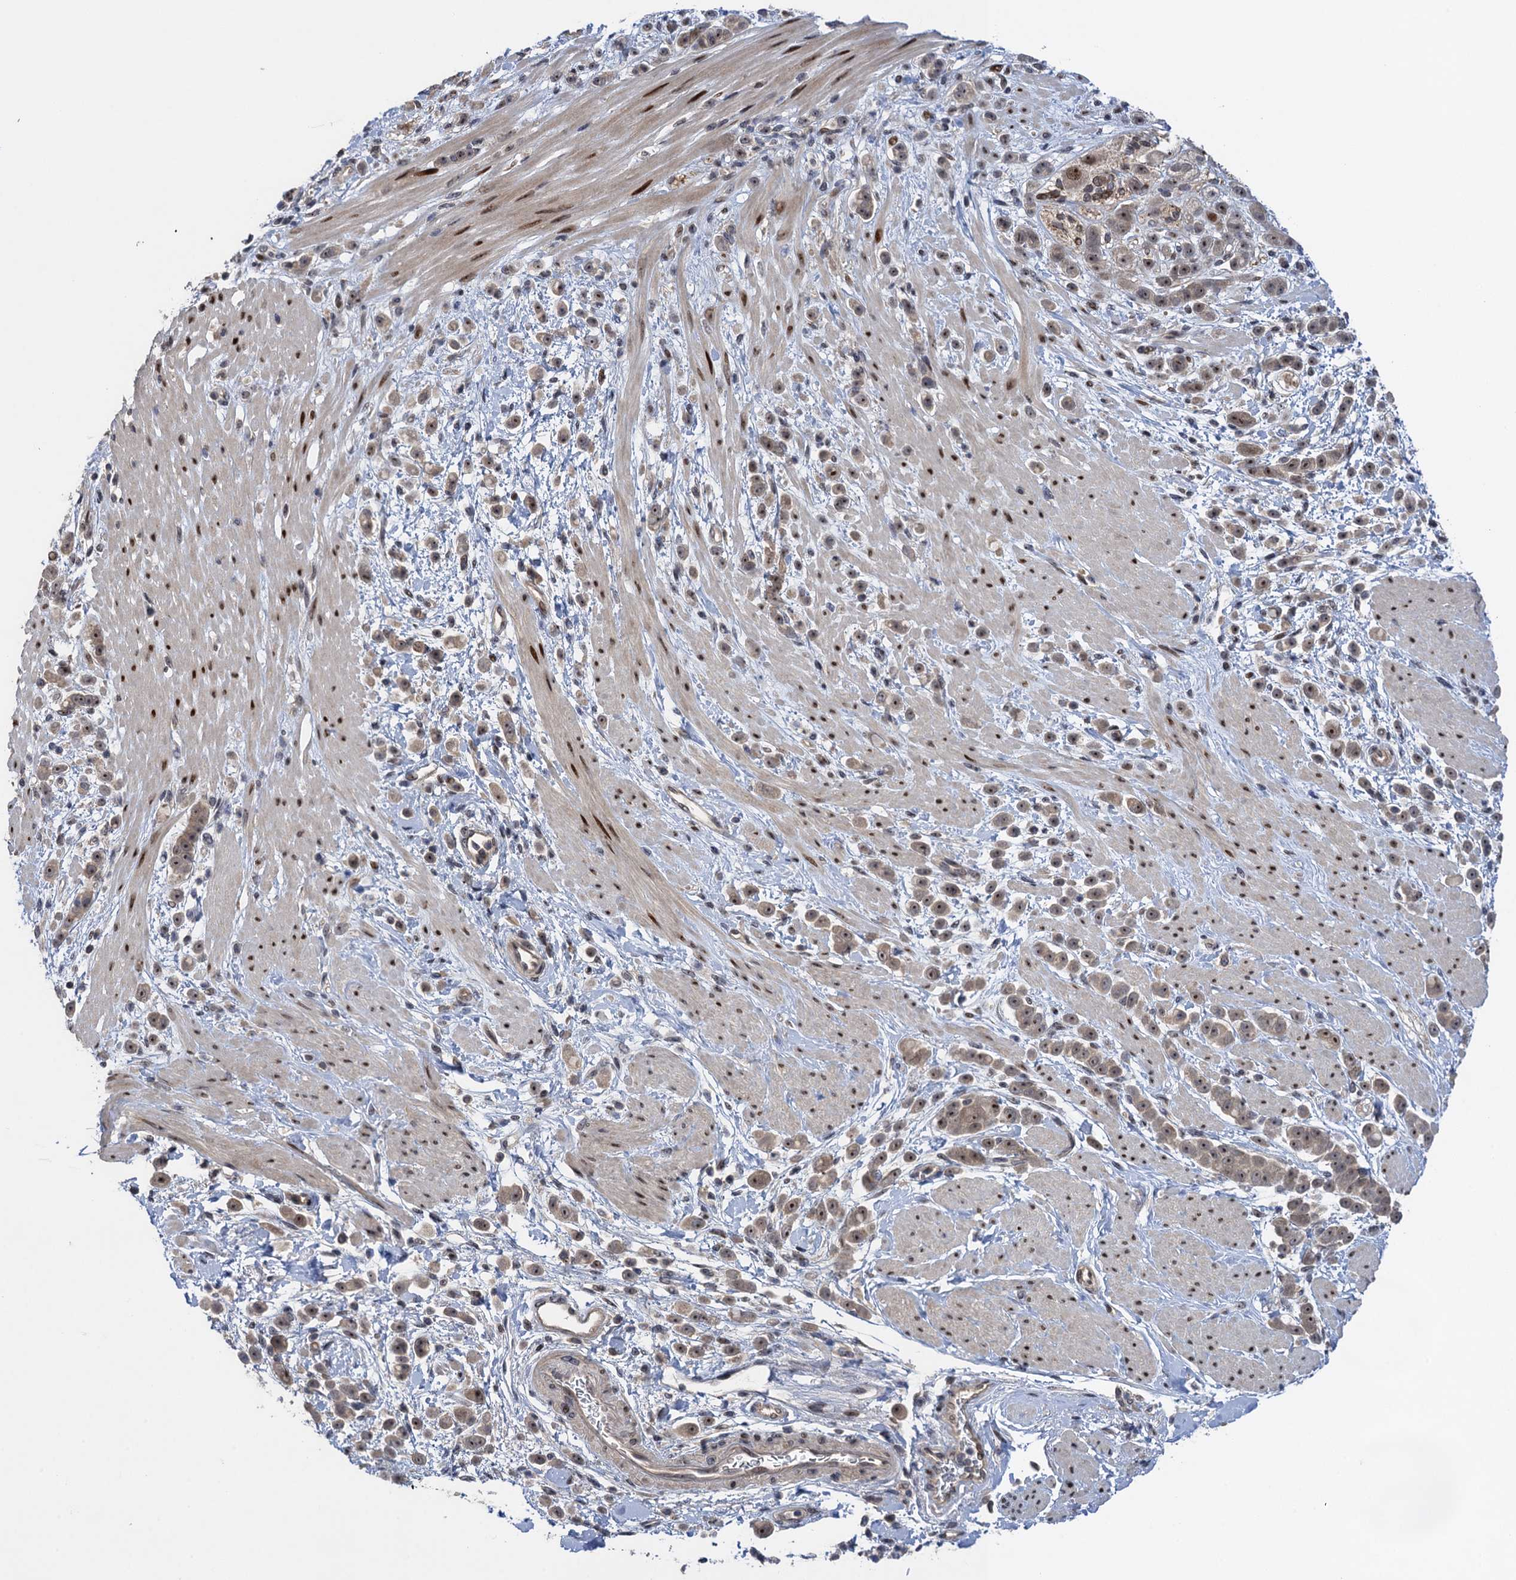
{"staining": {"intensity": "moderate", "quantity": ">75%", "location": "nuclear"}, "tissue": "pancreatic cancer", "cell_type": "Tumor cells", "image_type": "cancer", "snomed": [{"axis": "morphology", "description": "Normal tissue, NOS"}, {"axis": "morphology", "description": "Adenocarcinoma, NOS"}, {"axis": "topography", "description": "Pancreas"}], "caption": "Immunohistochemical staining of human pancreatic adenocarcinoma shows medium levels of moderate nuclear expression in about >75% of tumor cells. (DAB = brown stain, brightfield microscopy at high magnification).", "gene": "ZAR1L", "patient": {"sex": "female", "age": 64}}